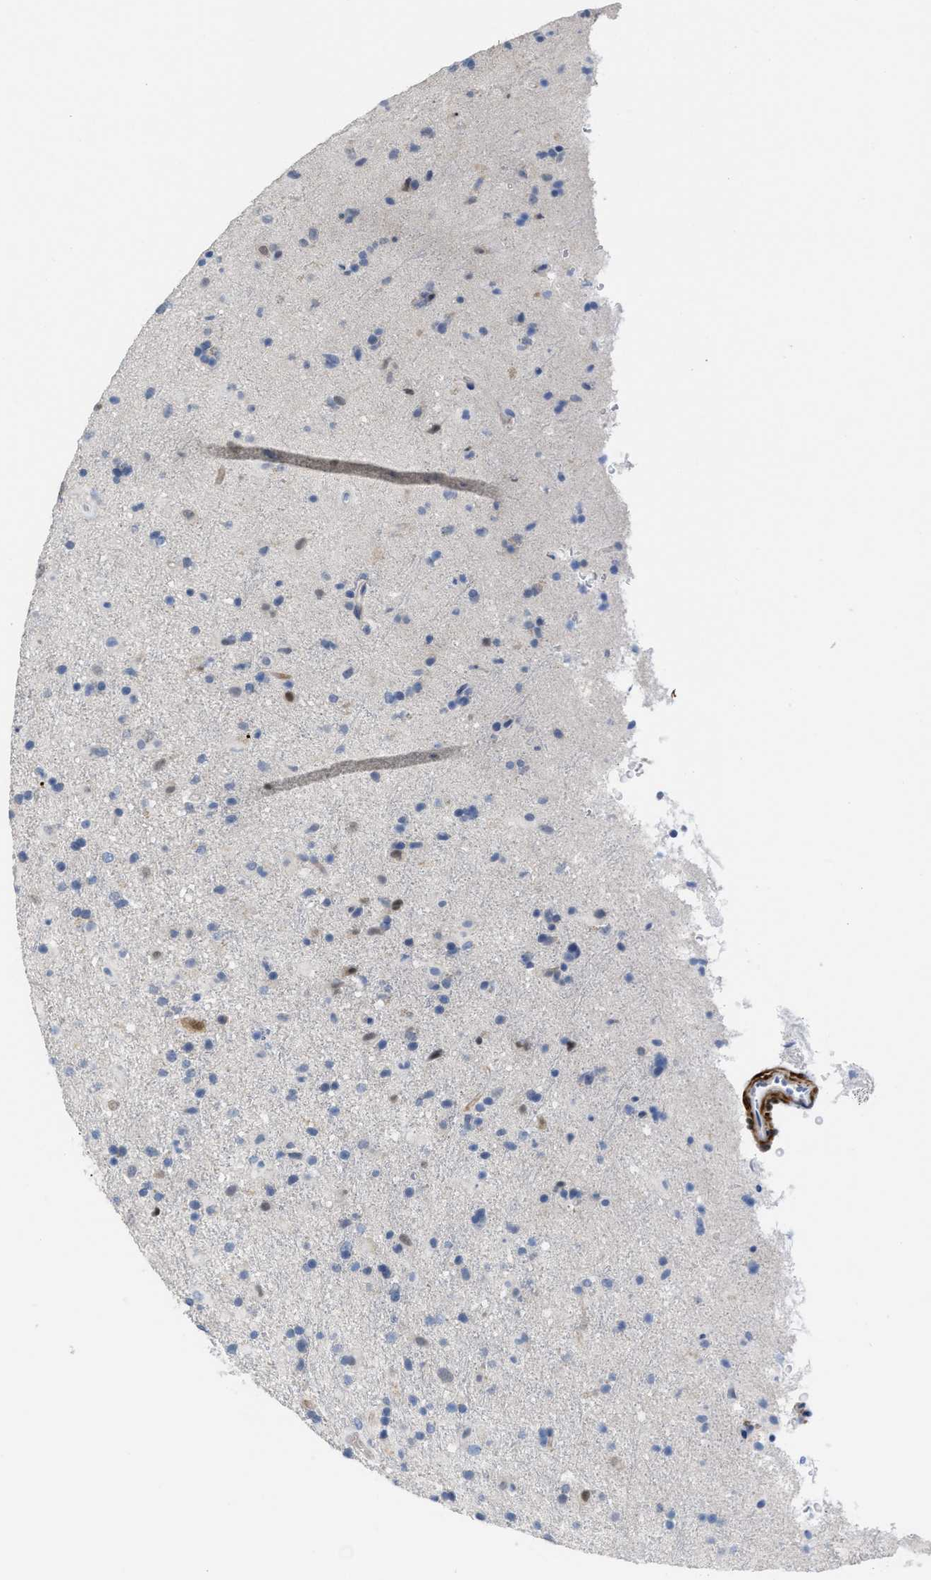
{"staining": {"intensity": "negative", "quantity": "none", "location": "none"}, "tissue": "glioma", "cell_type": "Tumor cells", "image_type": "cancer", "snomed": [{"axis": "morphology", "description": "Glioma, malignant, Low grade"}, {"axis": "topography", "description": "Brain"}], "caption": "This is a micrograph of immunohistochemistry (IHC) staining of glioma, which shows no staining in tumor cells.", "gene": "PRMT2", "patient": {"sex": "male", "age": 65}}